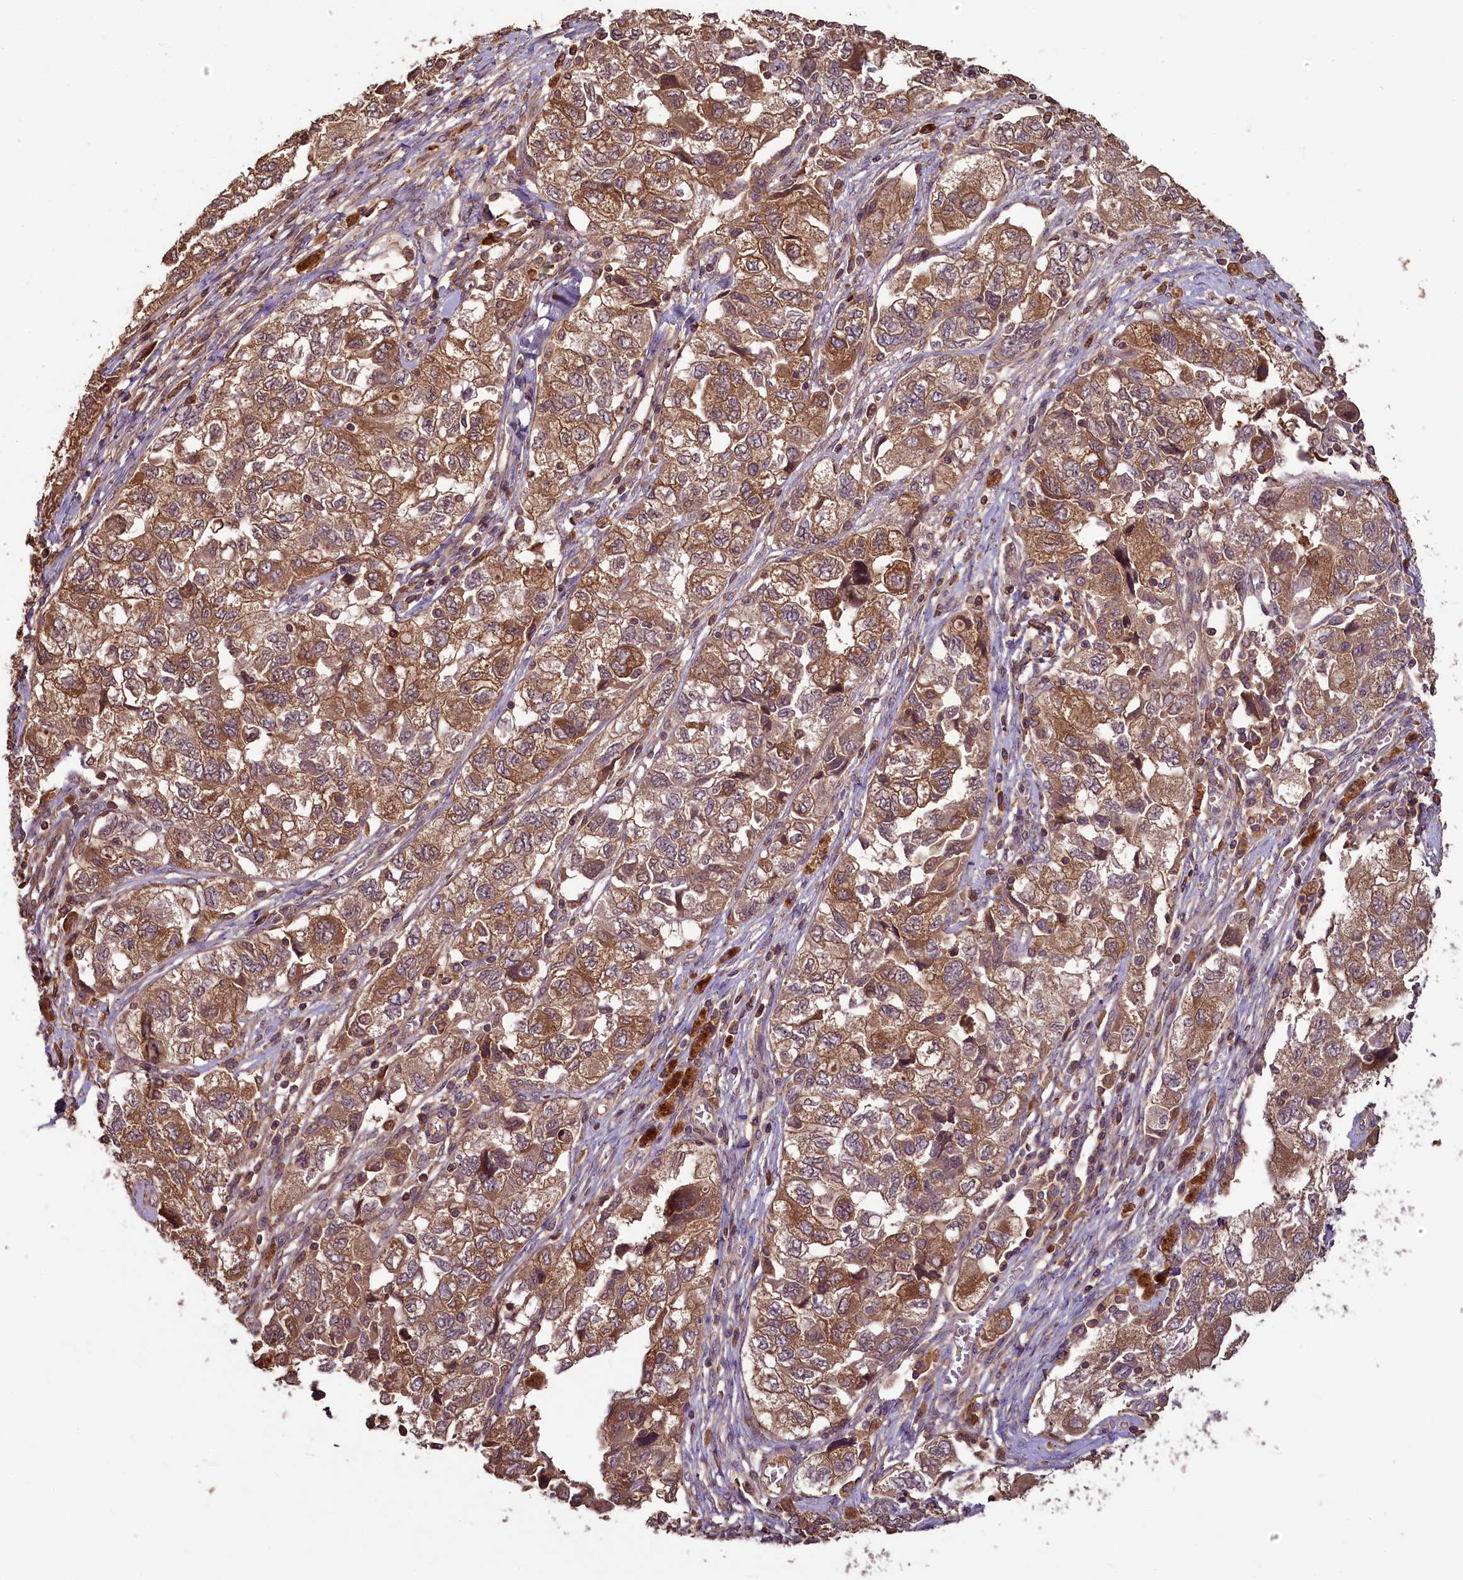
{"staining": {"intensity": "moderate", "quantity": ">75%", "location": "cytoplasmic/membranous"}, "tissue": "ovarian cancer", "cell_type": "Tumor cells", "image_type": "cancer", "snomed": [{"axis": "morphology", "description": "Carcinoma, NOS"}, {"axis": "morphology", "description": "Cystadenocarcinoma, serous, NOS"}, {"axis": "topography", "description": "Ovary"}], "caption": "Ovarian cancer tissue demonstrates moderate cytoplasmic/membranous expression in about >75% of tumor cells (DAB IHC with brightfield microscopy, high magnification).", "gene": "NUDT6", "patient": {"sex": "female", "age": 69}}